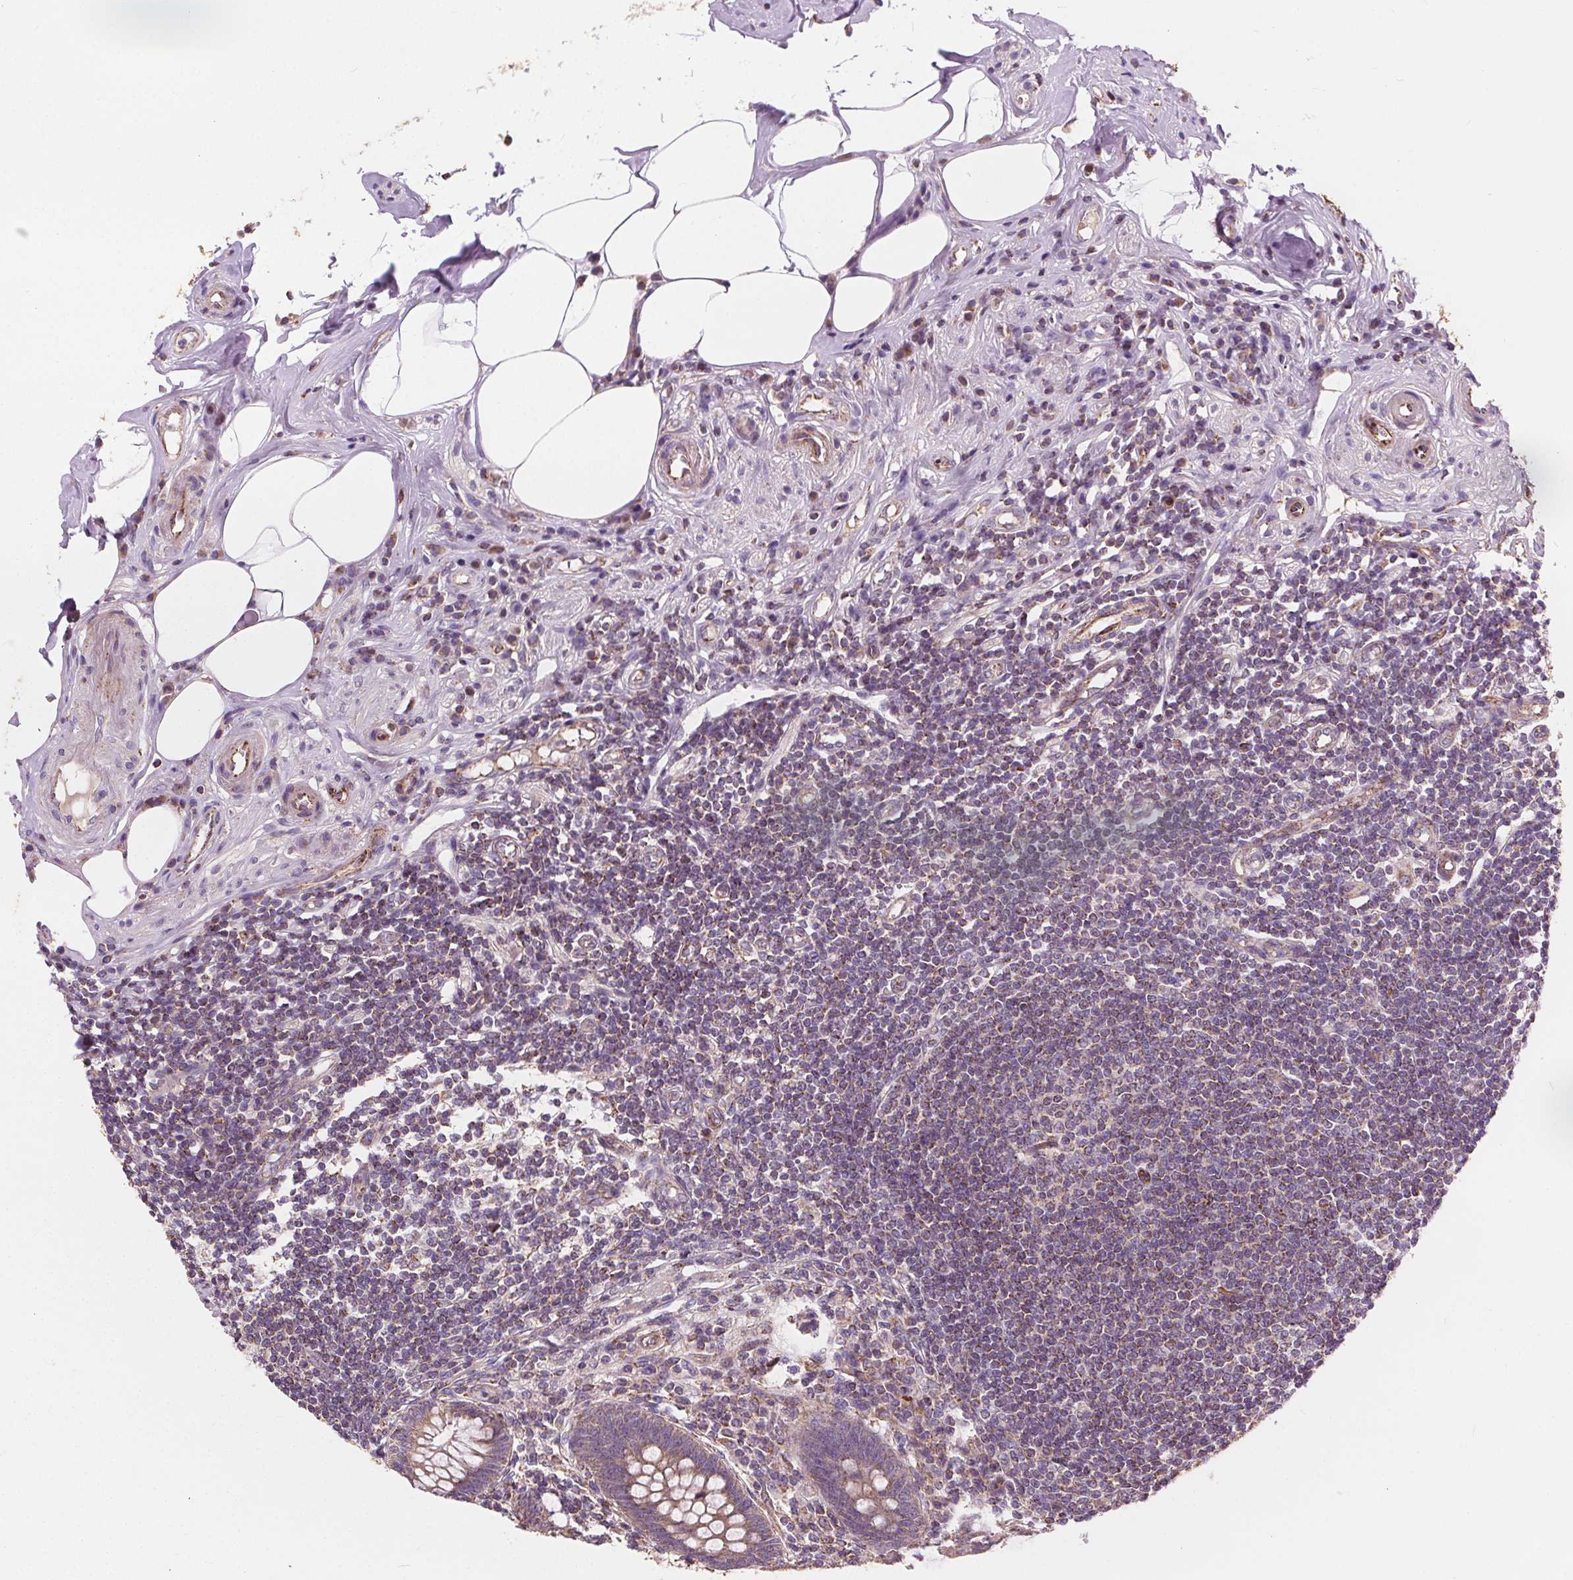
{"staining": {"intensity": "moderate", "quantity": "25%-75%", "location": "cytoplasmic/membranous"}, "tissue": "appendix", "cell_type": "Glandular cells", "image_type": "normal", "snomed": [{"axis": "morphology", "description": "Normal tissue, NOS"}, {"axis": "topography", "description": "Appendix"}], "caption": "Protein staining demonstrates moderate cytoplasmic/membranous staining in approximately 25%-75% of glandular cells in benign appendix. (brown staining indicates protein expression, while blue staining denotes nuclei).", "gene": "GOLT1B", "patient": {"sex": "female", "age": 57}}